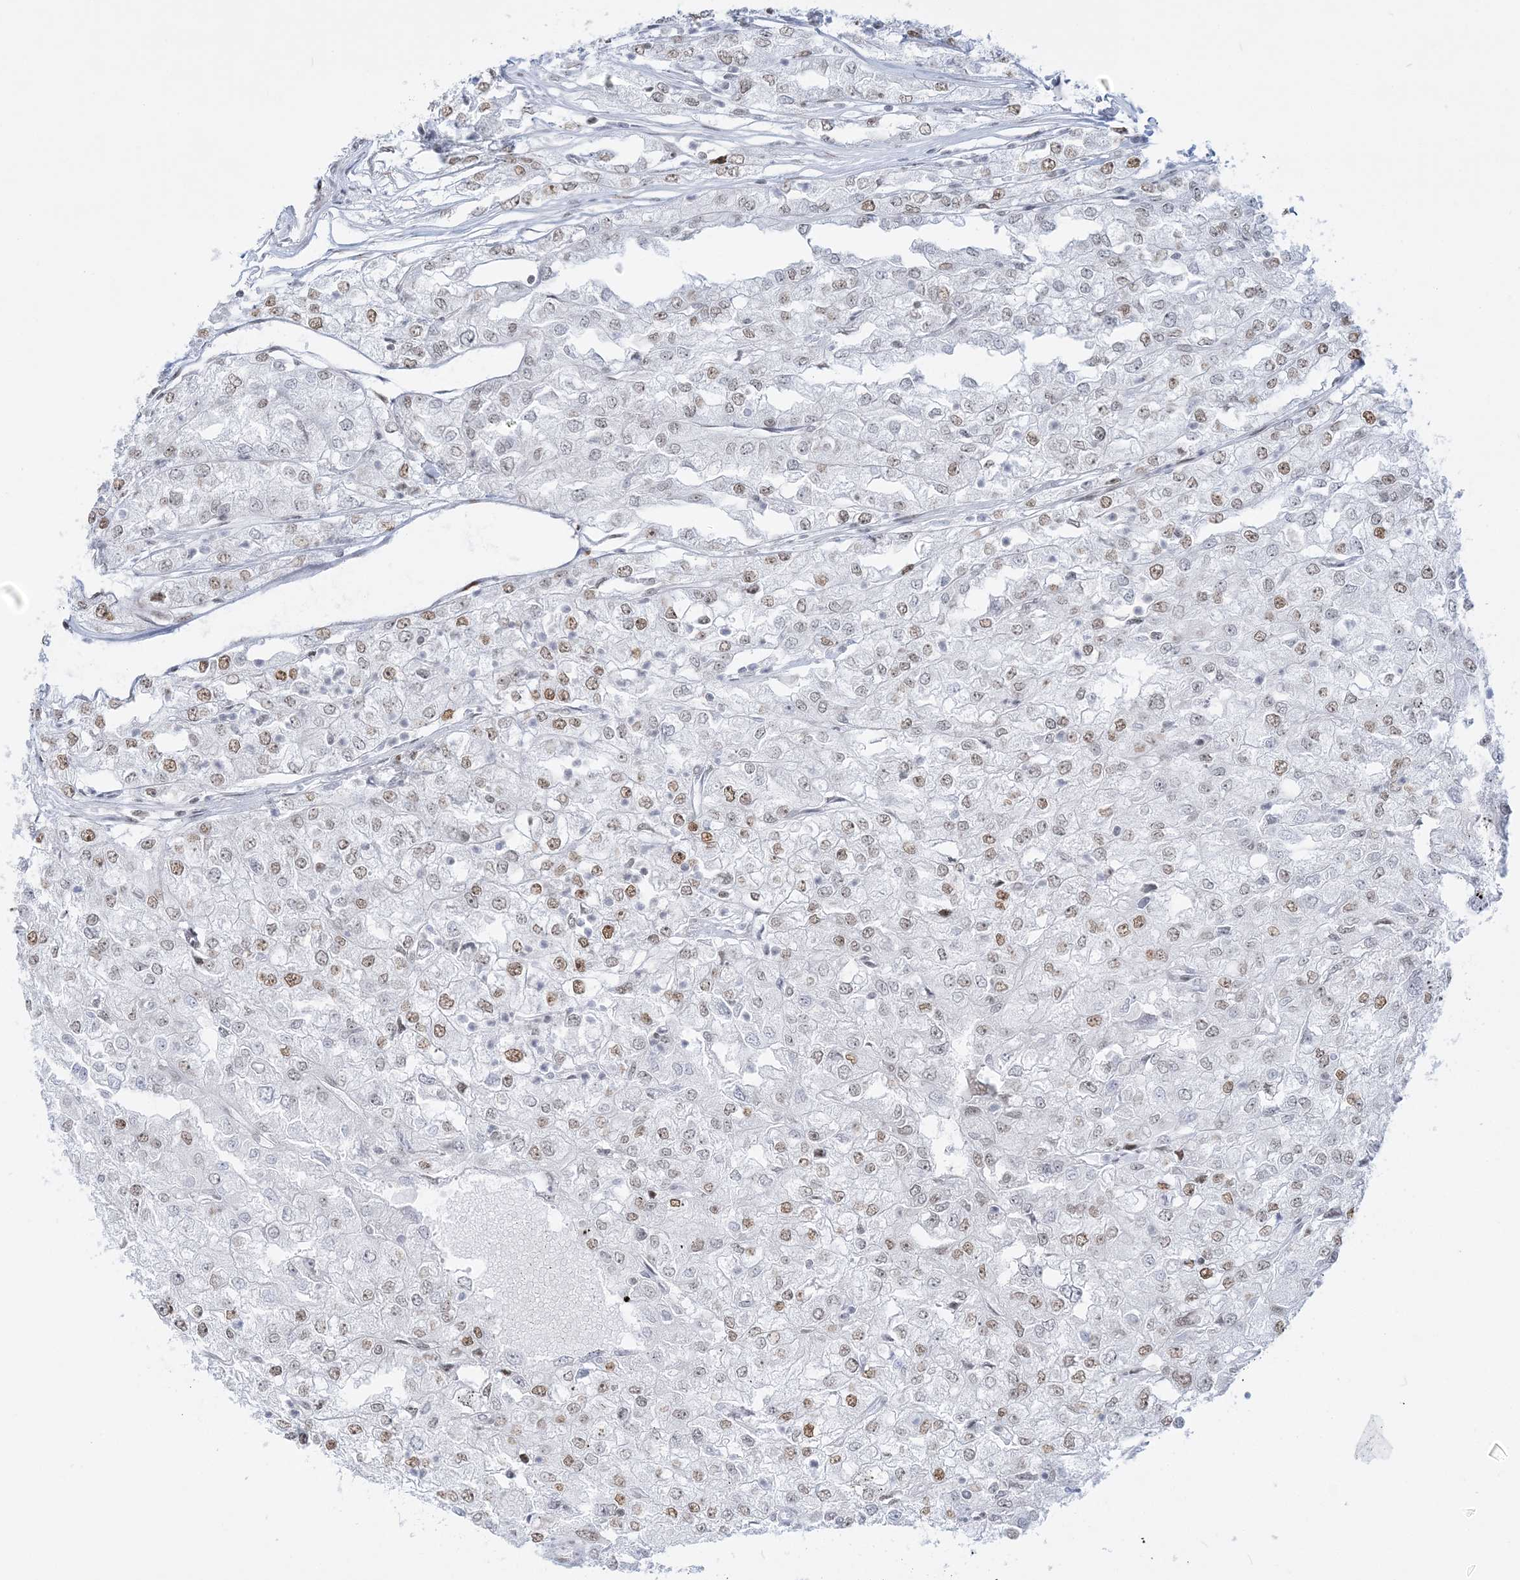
{"staining": {"intensity": "moderate", "quantity": "25%-75%", "location": "nuclear"}, "tissue": "renal cancer", "cell_type": "Tumor cells", "image_type": "cancer", "snomed": [{"axis": "morphology", "description": "Adenocarcinoma, NOS"}, {"axis": "topography", "description": "Kidney"}], "caption": "Renal adenocarcinoma stained for a protein (brown) reveals moderate nuclear positive staining in approximately 25%-75% of tumor cells.", "gene": "DDX21", "patient": {"sex": "female", "age": 54}}